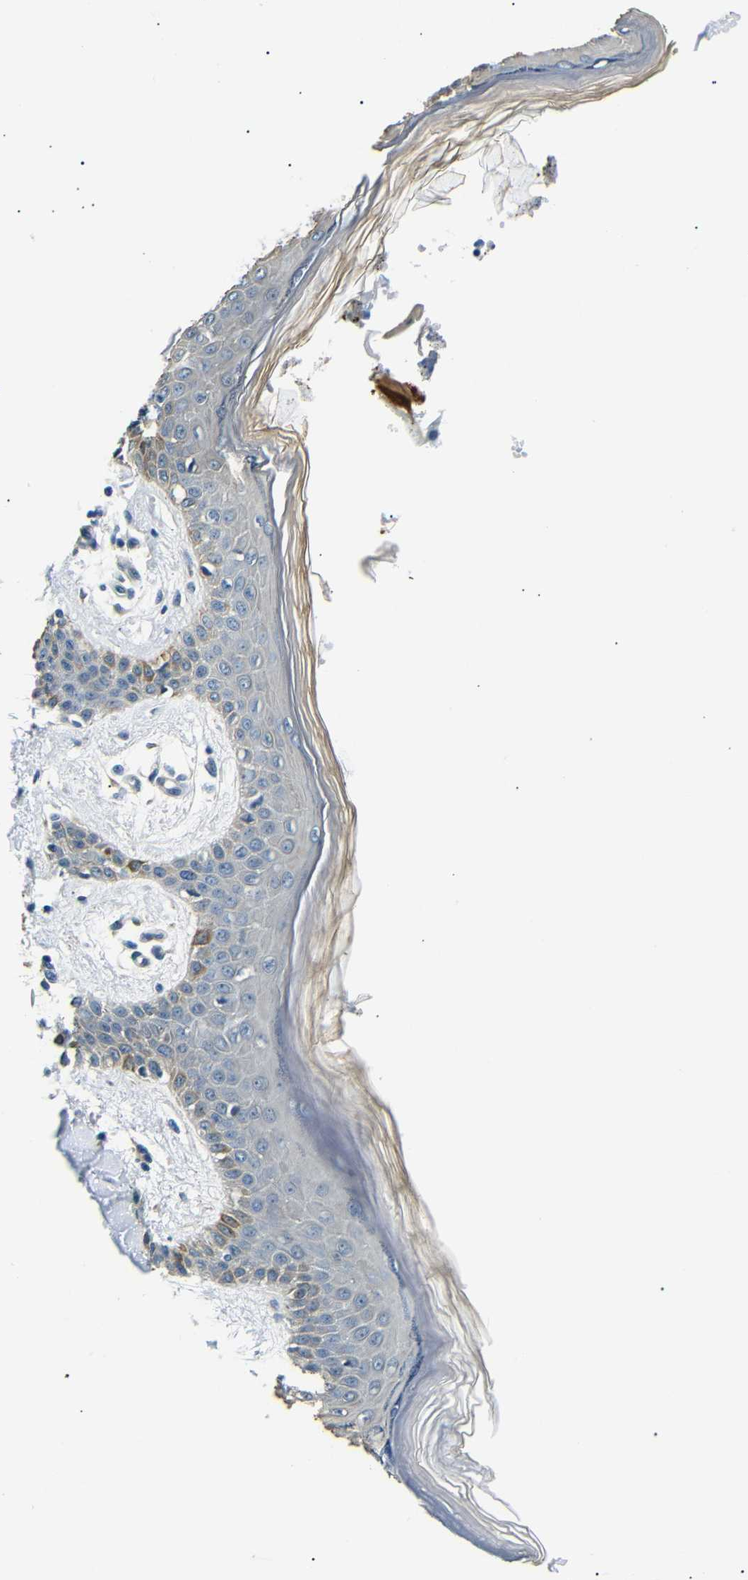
{"staining": {"intensity": "moderate", "quantity": "<25%", "location": "cytoplasmic/membranous"}, "tissue": "skin", "cell_type": "Fibroblasts", "image_type": "normal", "snomed": [{"axis": "morphology", "description": "Normal tissue, NOS"}, {"axis": "topography", "description": "Skin"}], "caption": "A brown stain labels moderate cytoplasmic/membranous staining of a protein in fibroblasts of benign skin. (IHC, brightfield microscopy, high magnification).", "gene": "TAFA1", "patient": {"sex": "male", "age": 53}}